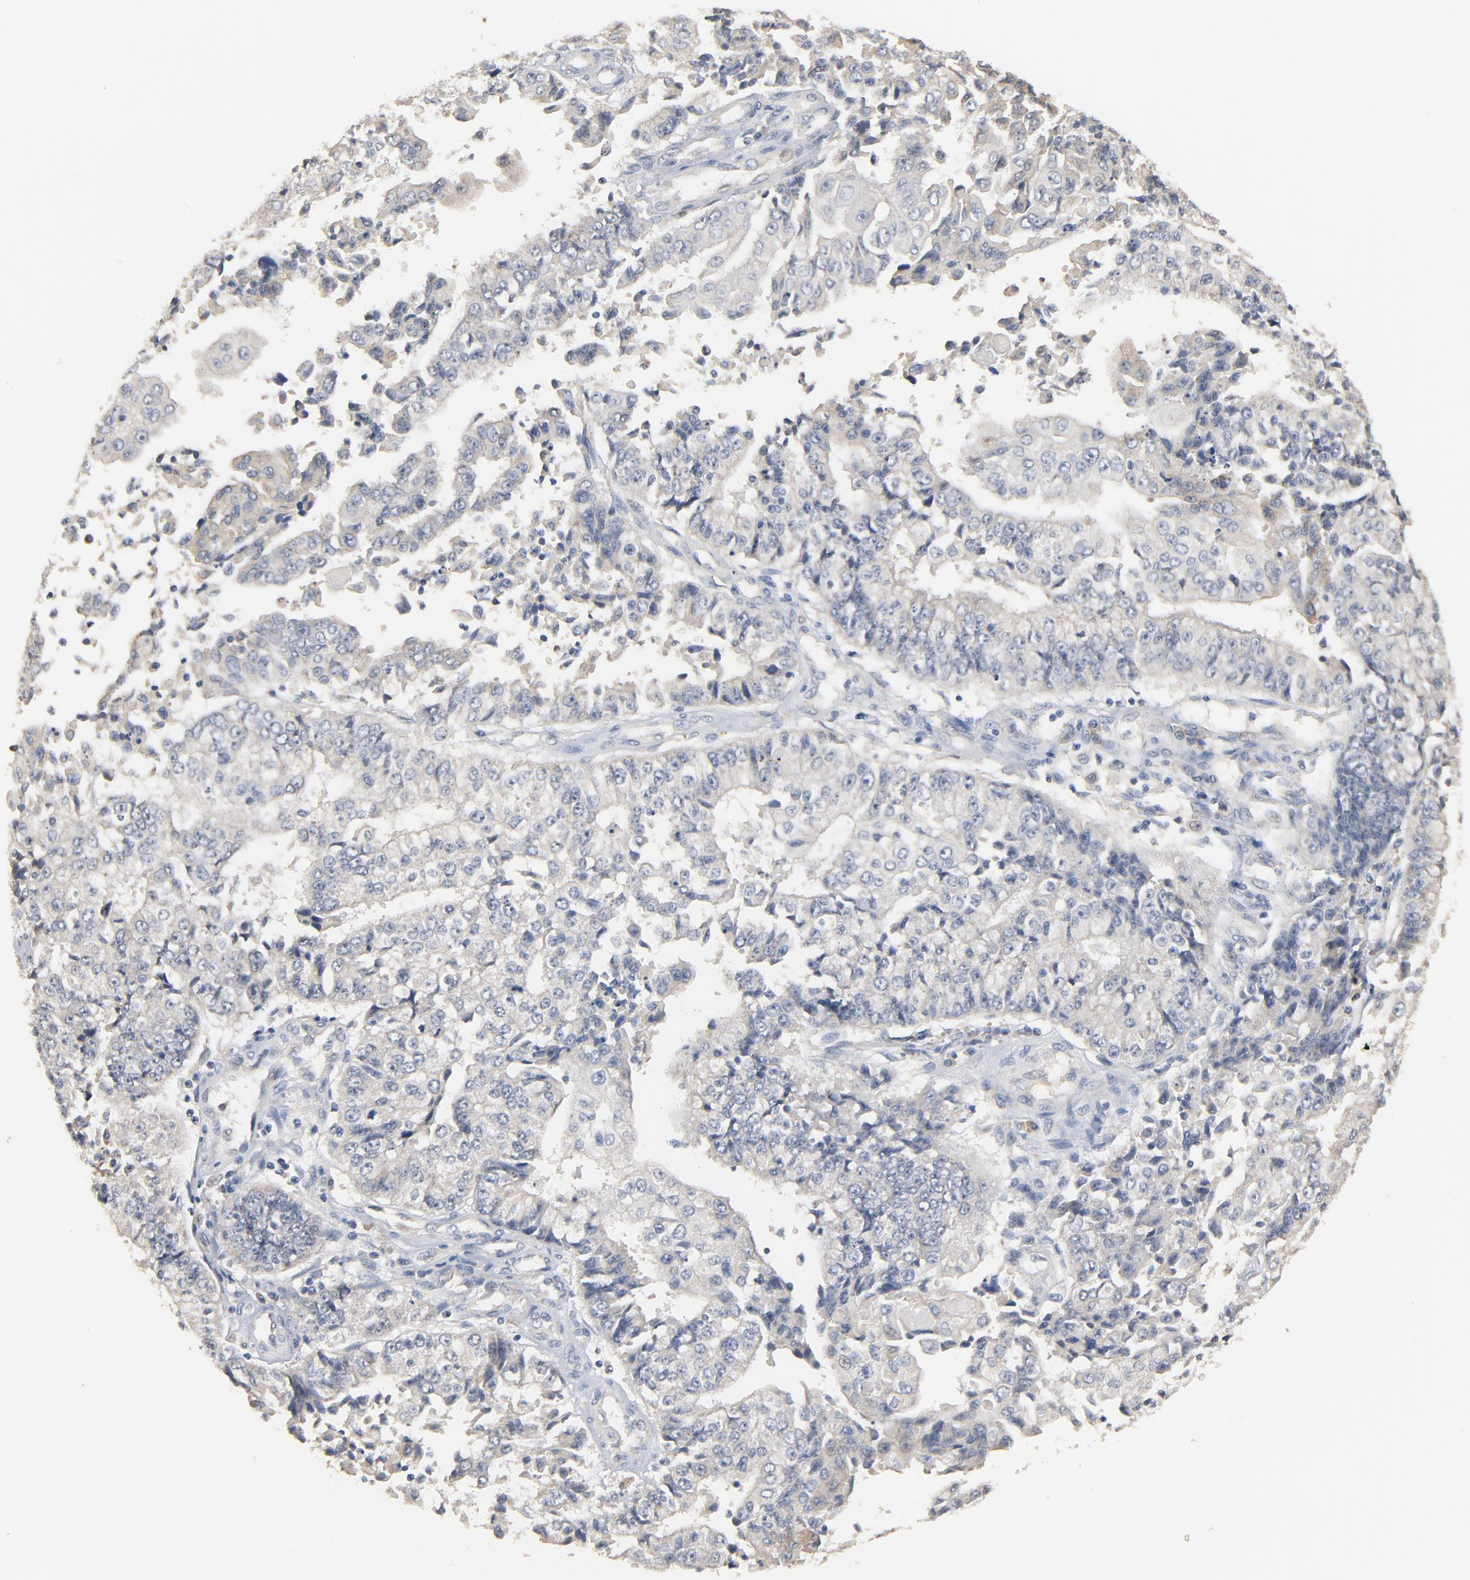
{"staining": {"intensity": "negative", "quantity": "none", "location": "none"}, "tissue": "endometrial cancer", "cell_type": "Tumor cells", "image_type": "cancer", "snomed": [{"axis": "morphology", "description": "Adenocarcinoma, NOS"}, {"axis": "topography", "description": "Endometrium"}], "caption": "Endometrial cancer was stained to show a protein in brown. There is no significant positivity in tumor cells. The staining is performed using DAB (3,3'-diaminobenzidine) brown chromogen with nuclei counter-stained in using hematoxylin.", "gene": "ZDHHC8", "patient": {"sex": "female", "age": 75}}